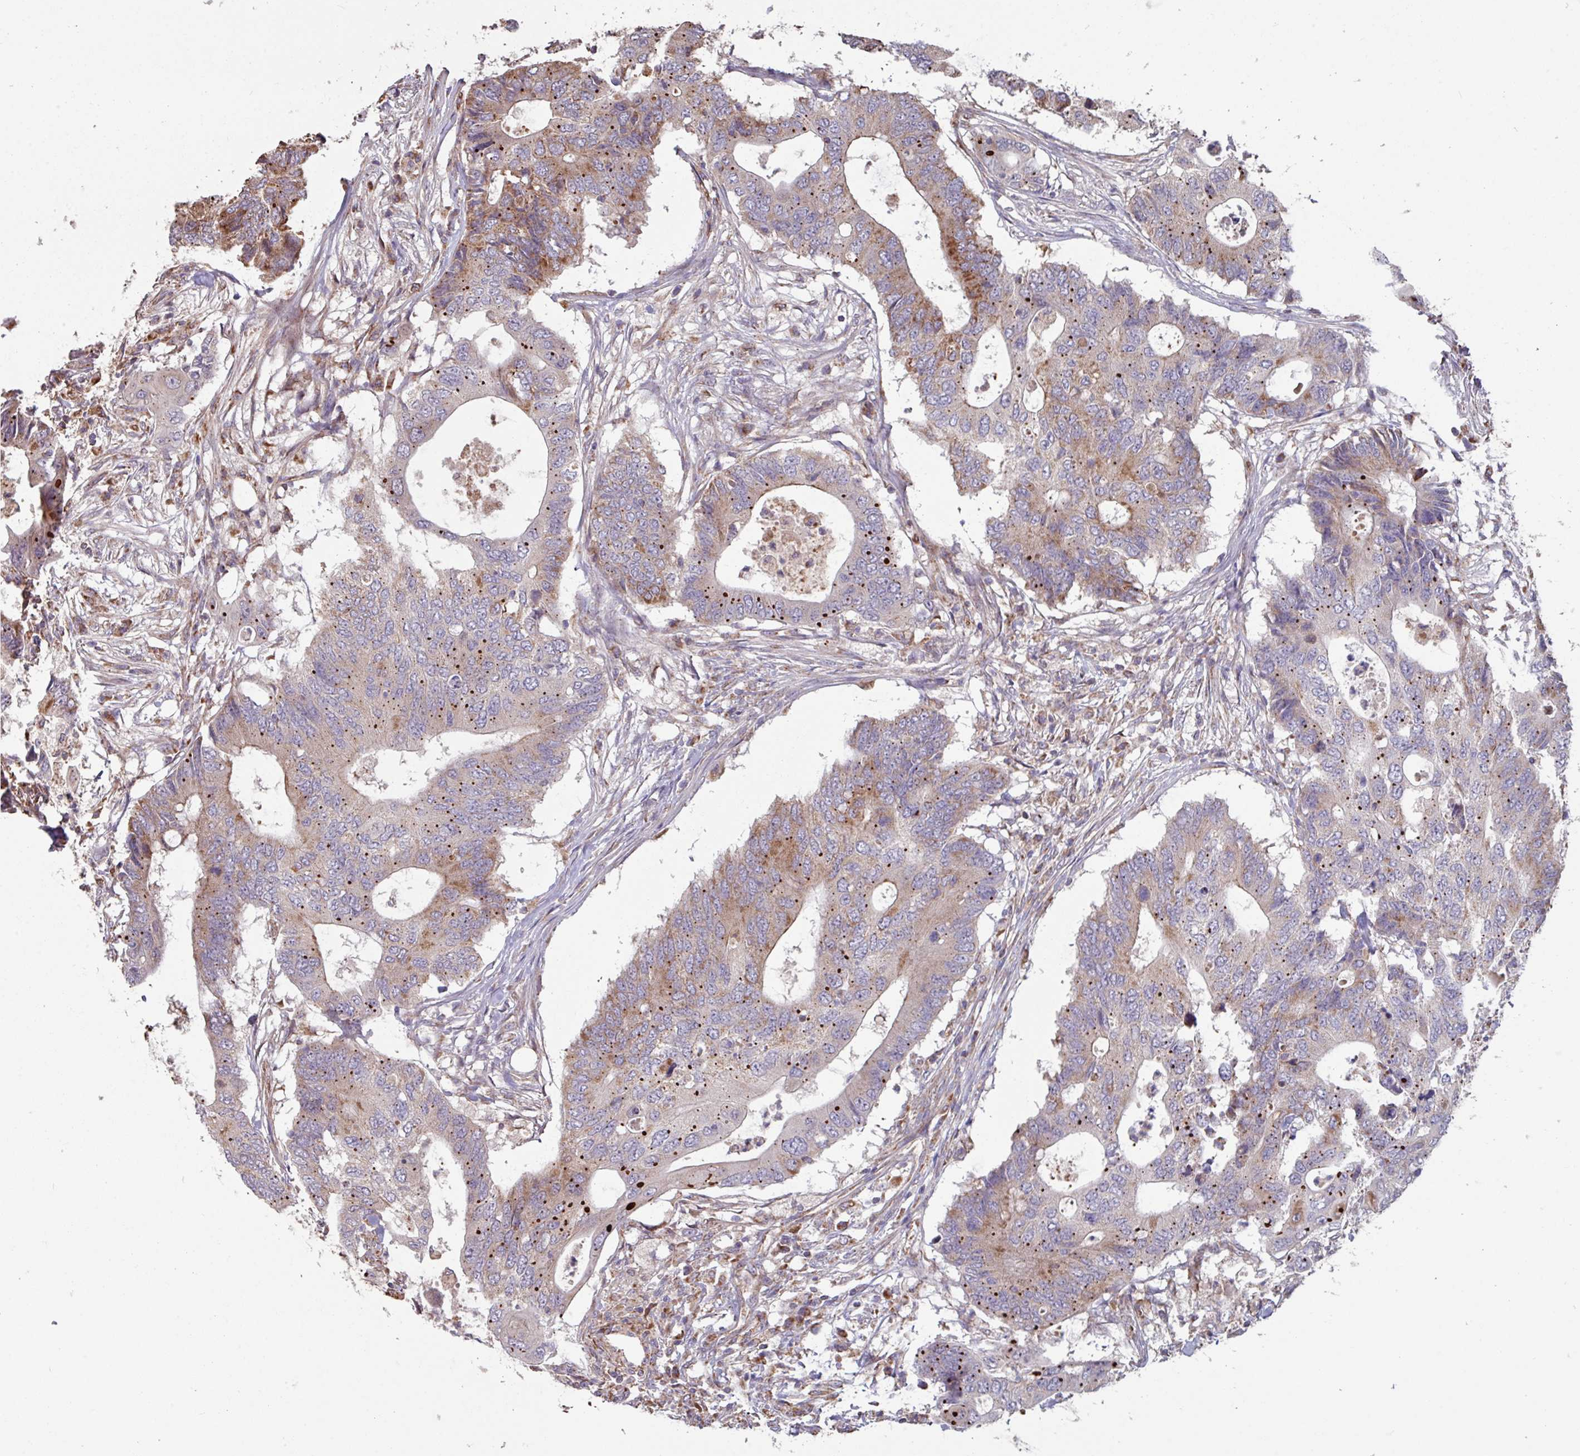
{"staining": {"intensity": "moderate", "quantity": "25%-75%", "location": "cytoplasmic/membranous"}, "tissue": "colorectal cancer", "cell_type": "Tumor cells", "image_type": "cancer", "snomed": [{"axis": "morphology", "description": "Adenocarcinoma, NOS"}, {"axis": "topography", "description": "Colon"}], "caption": "IHC (DAB) staining of colorectal adenocarcinoma exhibits moderate cytoplasmic/membranous protein positivity in approximately 25%-75% of tumor cells.", "gene": "COX7C", "patient": {"sex": "male", "age": 71}}